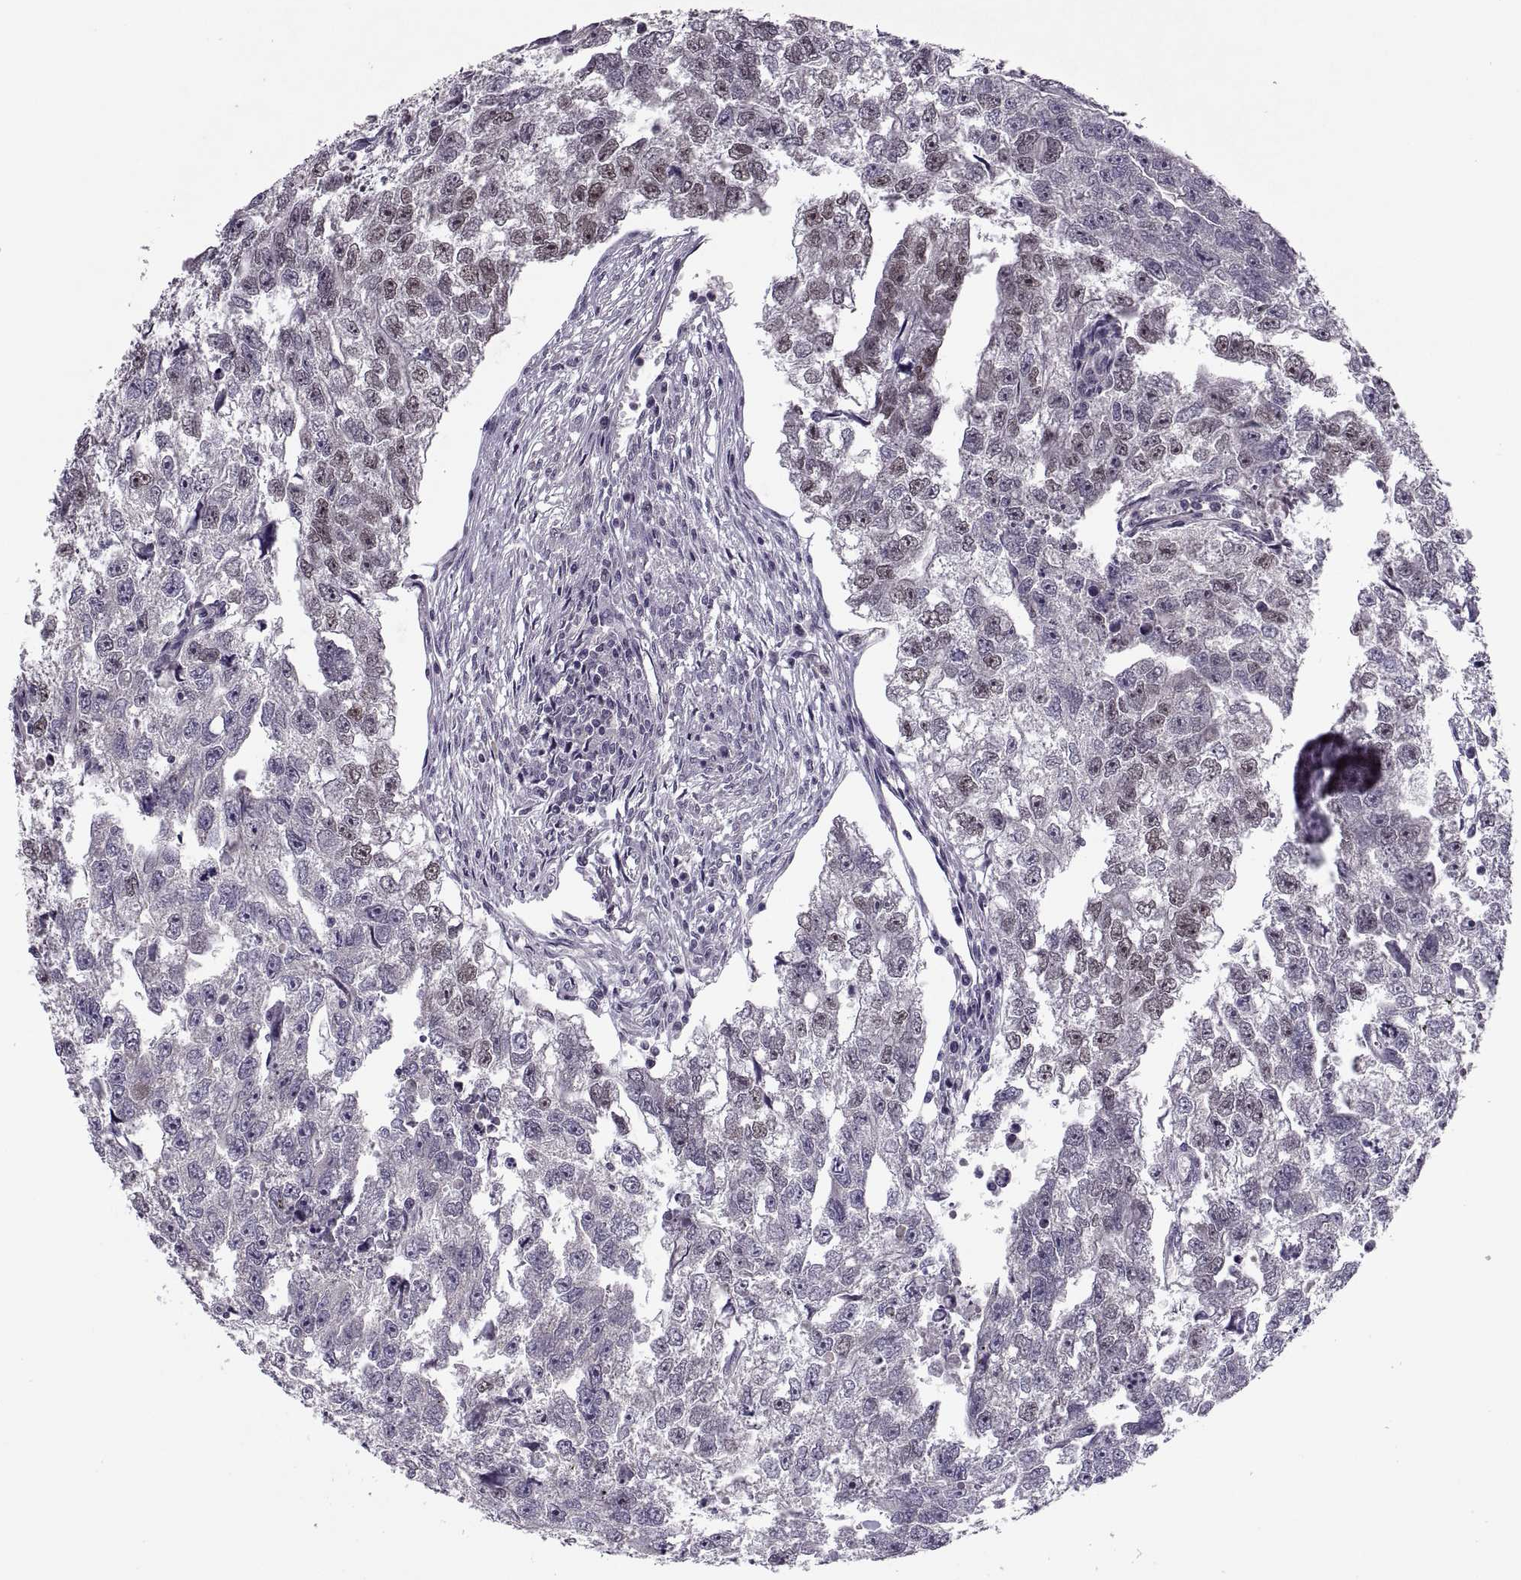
{"staining": {"intensity": "weak", "quantity": "<25%", "location": "nuclear"}, "tissue": "testis cancer", "cell_type": "Tumor cells", "image_type": "cancer", "snomed": [{"axis": "morphology", "description": "Carcinoma, Embryonal, NOS"}, {"axis": "morphology", "description": "Teratoma, malignant, NOS"}, {"axis": "topography", "description": "Testis"}], "caption": "A micrograph of embryonal carcinoma (testis) stained for a protein shows no brown staining in tumor cells. The staining is performed using DAB brown chromogen with nuclei counter-stained in using hematoxylin.", "gene": "CACNA1F", "patient": {"sex": "male", "age": 44}}